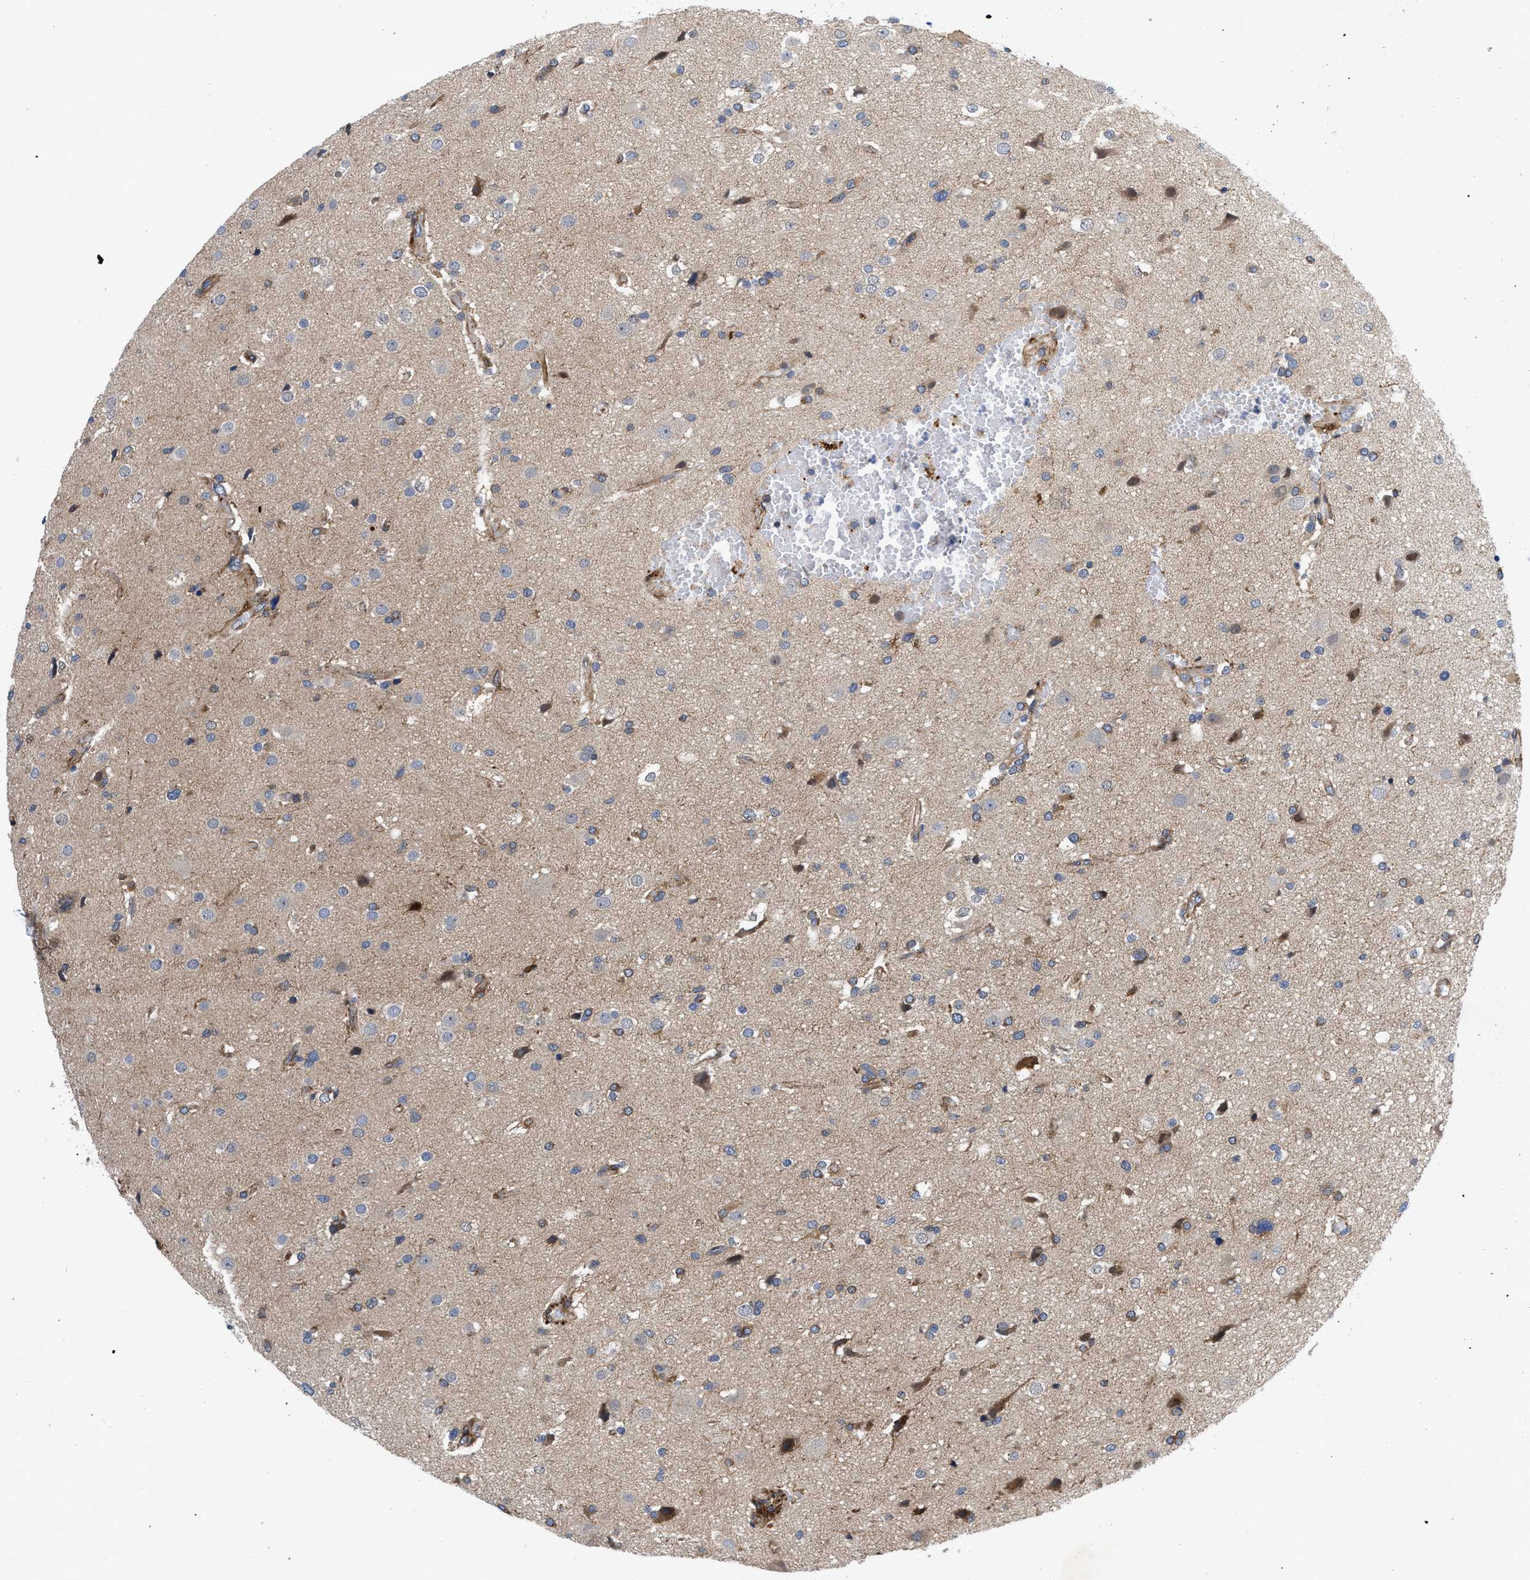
{"staining": {"intensity": "weak", "quantity": ">75%", "location": "cytoplasmic/membranous"}, "tissue": "glioma", "cell_type": "Tumor cells", "image_type": "cancer", "snomed": [{"axis": "morphology", "description": "Glioma, malignant, High grade"}, {"axis": "topography", "description": "Brain"}], "caption": "Immunohistochemical staining of malignant glioma (high-grade) exhibits low levels of weak cytoplasmic/membranous staining in about >75% of tumor cells.", "gene": "SPAST", "patient": {"sex": "male", "age": 33}}